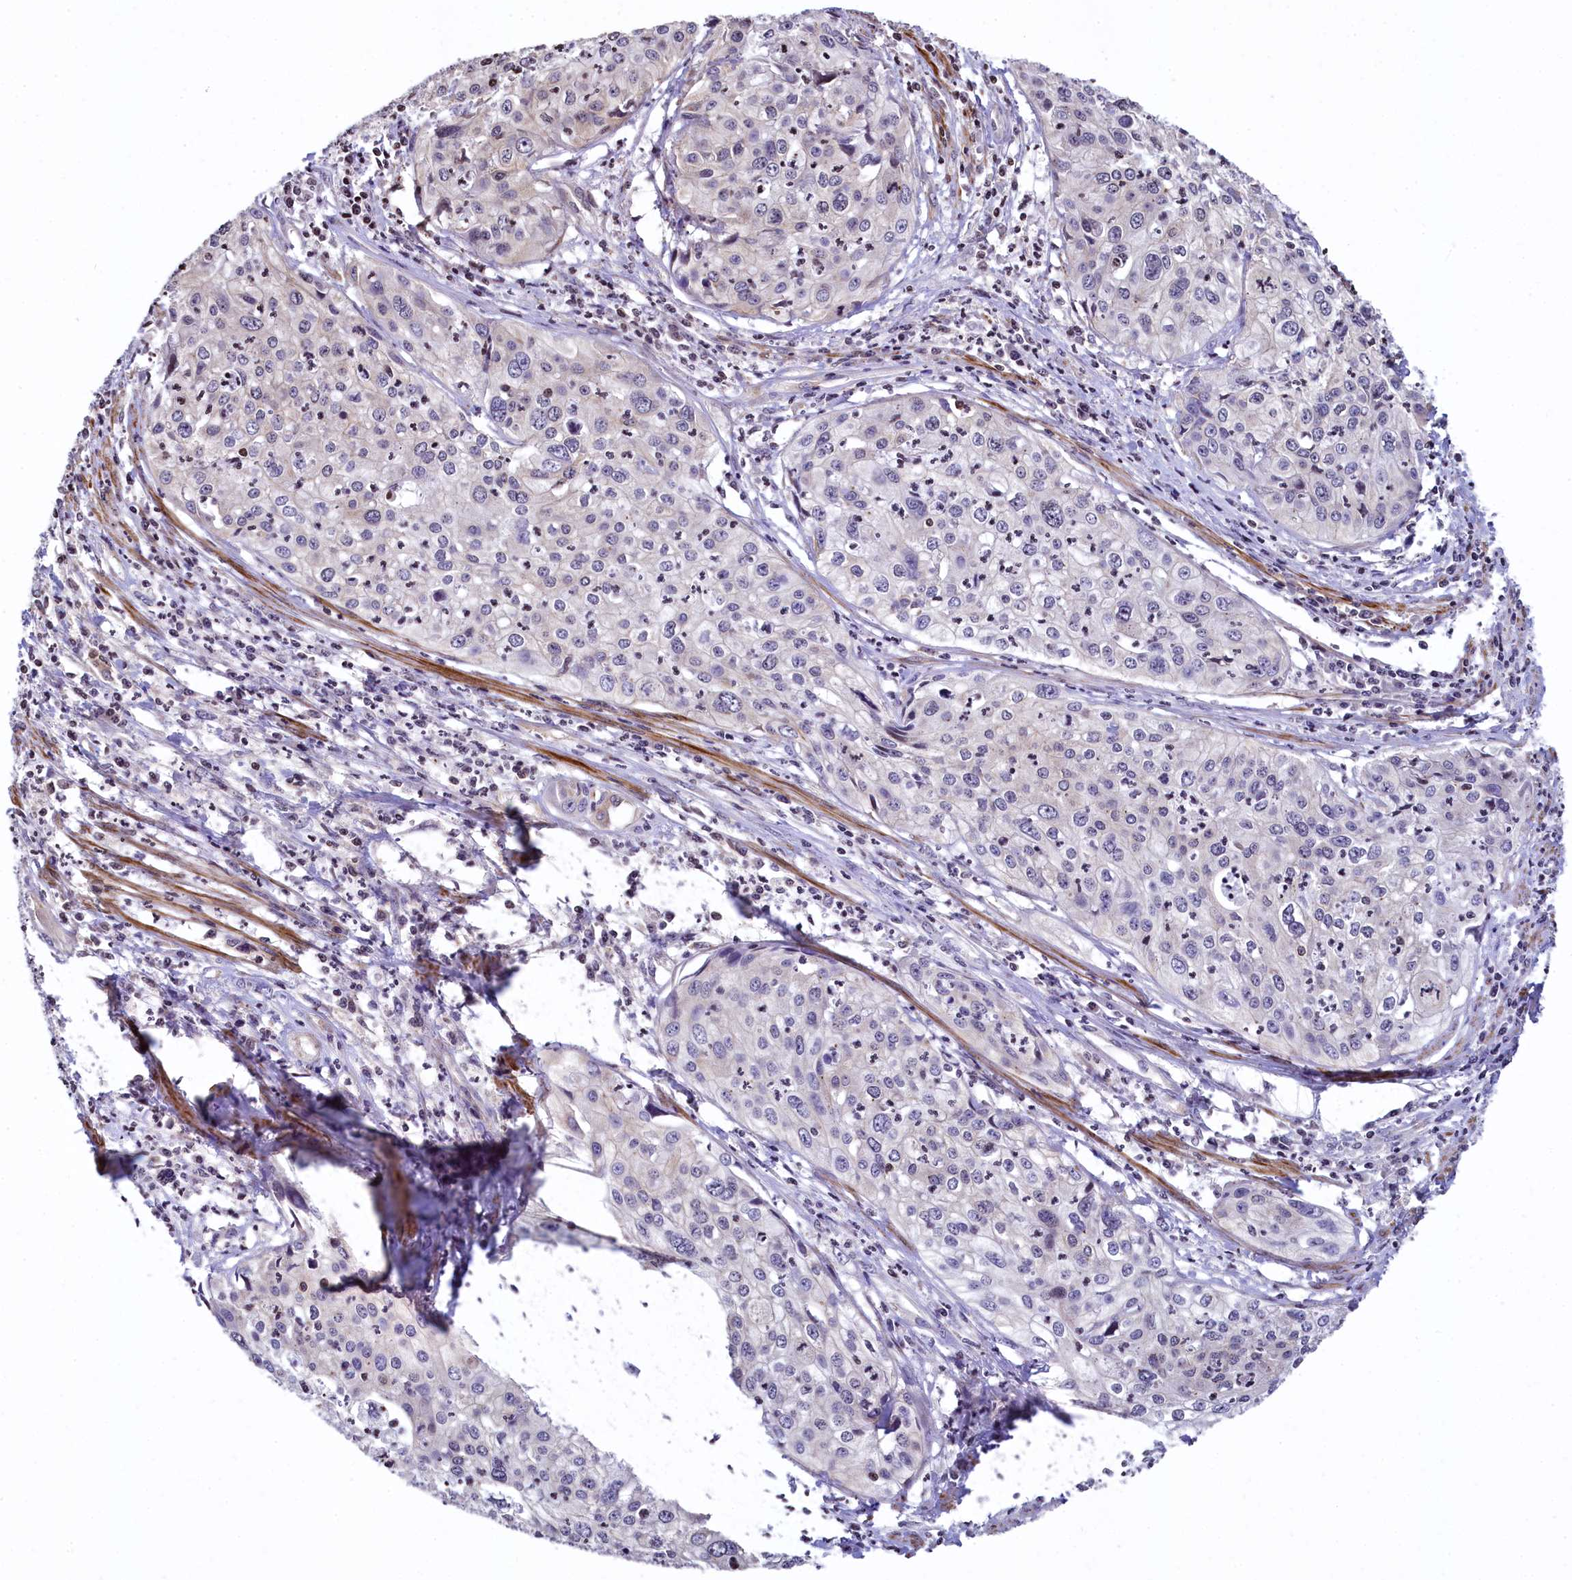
{"staining": {"intensity": "negative", "quantity": "none", "location": "none"}, "tissue": "cervical cancer", "cell_type": "Tumor cells", "image_type": "cancer", "snomed": [{"axis": "morphology", "description": "Squamous cell carcinoma, NOS"}, {"axis": "topography", "description": "Cervix"}], "caption": "Protein analysis of cervical cancer (squamous cell carcinoma) exhibits no significant expression in tumor cells.", "gene": "ZNF2", "patient": {"sex": "female", "age": 31}}